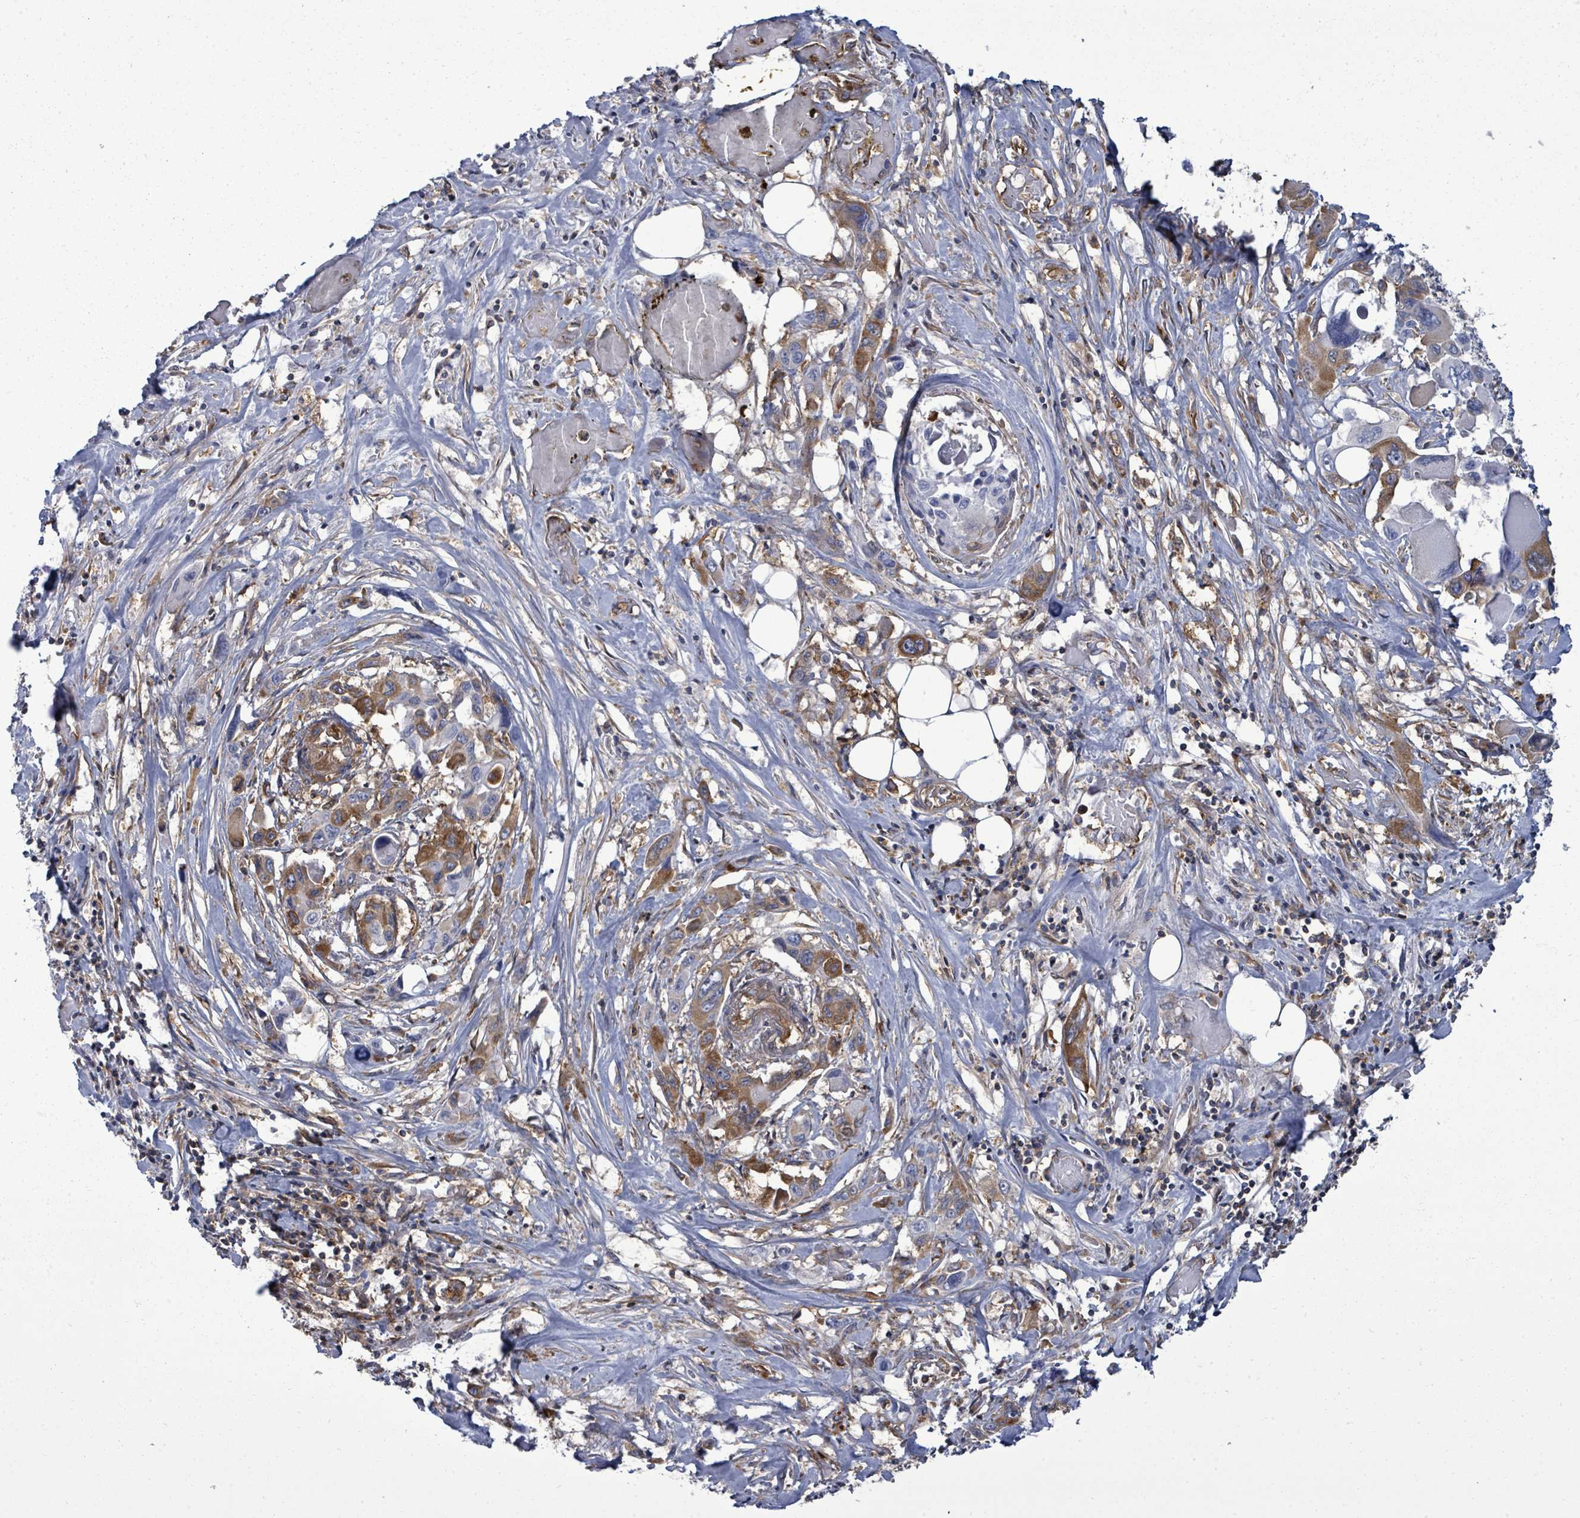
{"staining": {"intensity": "moderate", "quantity": "25%-75%", "location": "cytoplasmic/membranous"}, "tissue": "pancreatic cancer", "cell_type": "Tumor cells", "image_type": "cancer", "snomed": [{"axis": "morphology", "description": "Adenocarcinoma, NOS"}, {"axis": "topography", "description": "Pancreas"}], "caption": "Pancreatic cancer (adenocarcinoma) stained with a protein marker shows moderate staining in tumor cells.", "gene": "EIF3C", "patient": {"sex": "male", "age": 92}}